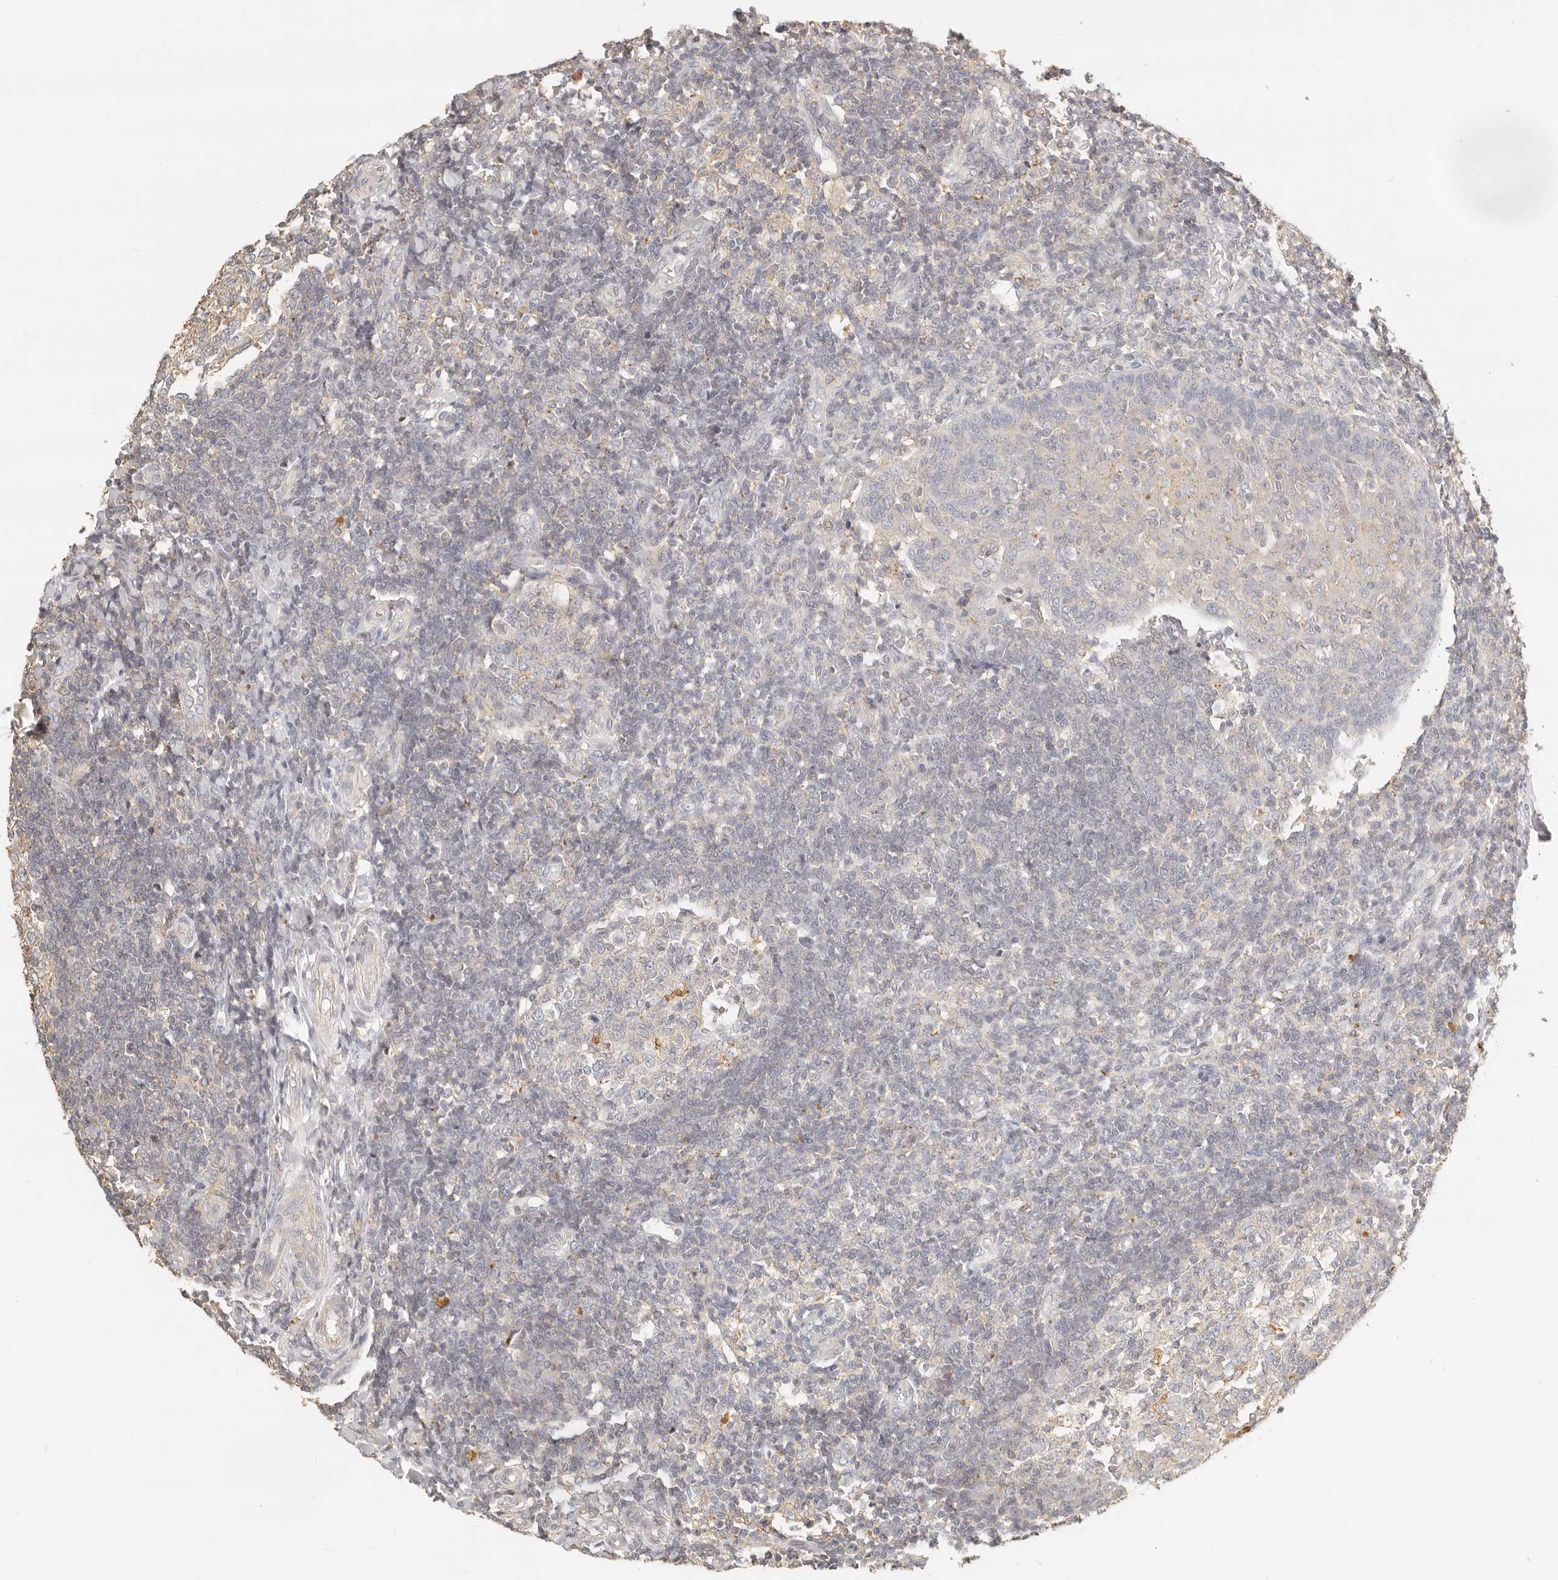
{"staining": {"intensity": "weak", "quantity": "<25%", "location": "cytoplasmic/membranous"}, "tissue": "tonsil", "cell_type": "Germinal center cells", "image_type": "normal", "snomed": [{"axis": "morphology", "description": "Normal tissue, NOS"}, {"axis": "topography", "description": "Tonsil"}], "caption": "Immunohistochemistry (IHC) of normal human tonsil exhibits no positivity in germinal center cells.", "gene": "CNMD", "patient": {"sex": "female", "age": 19}}